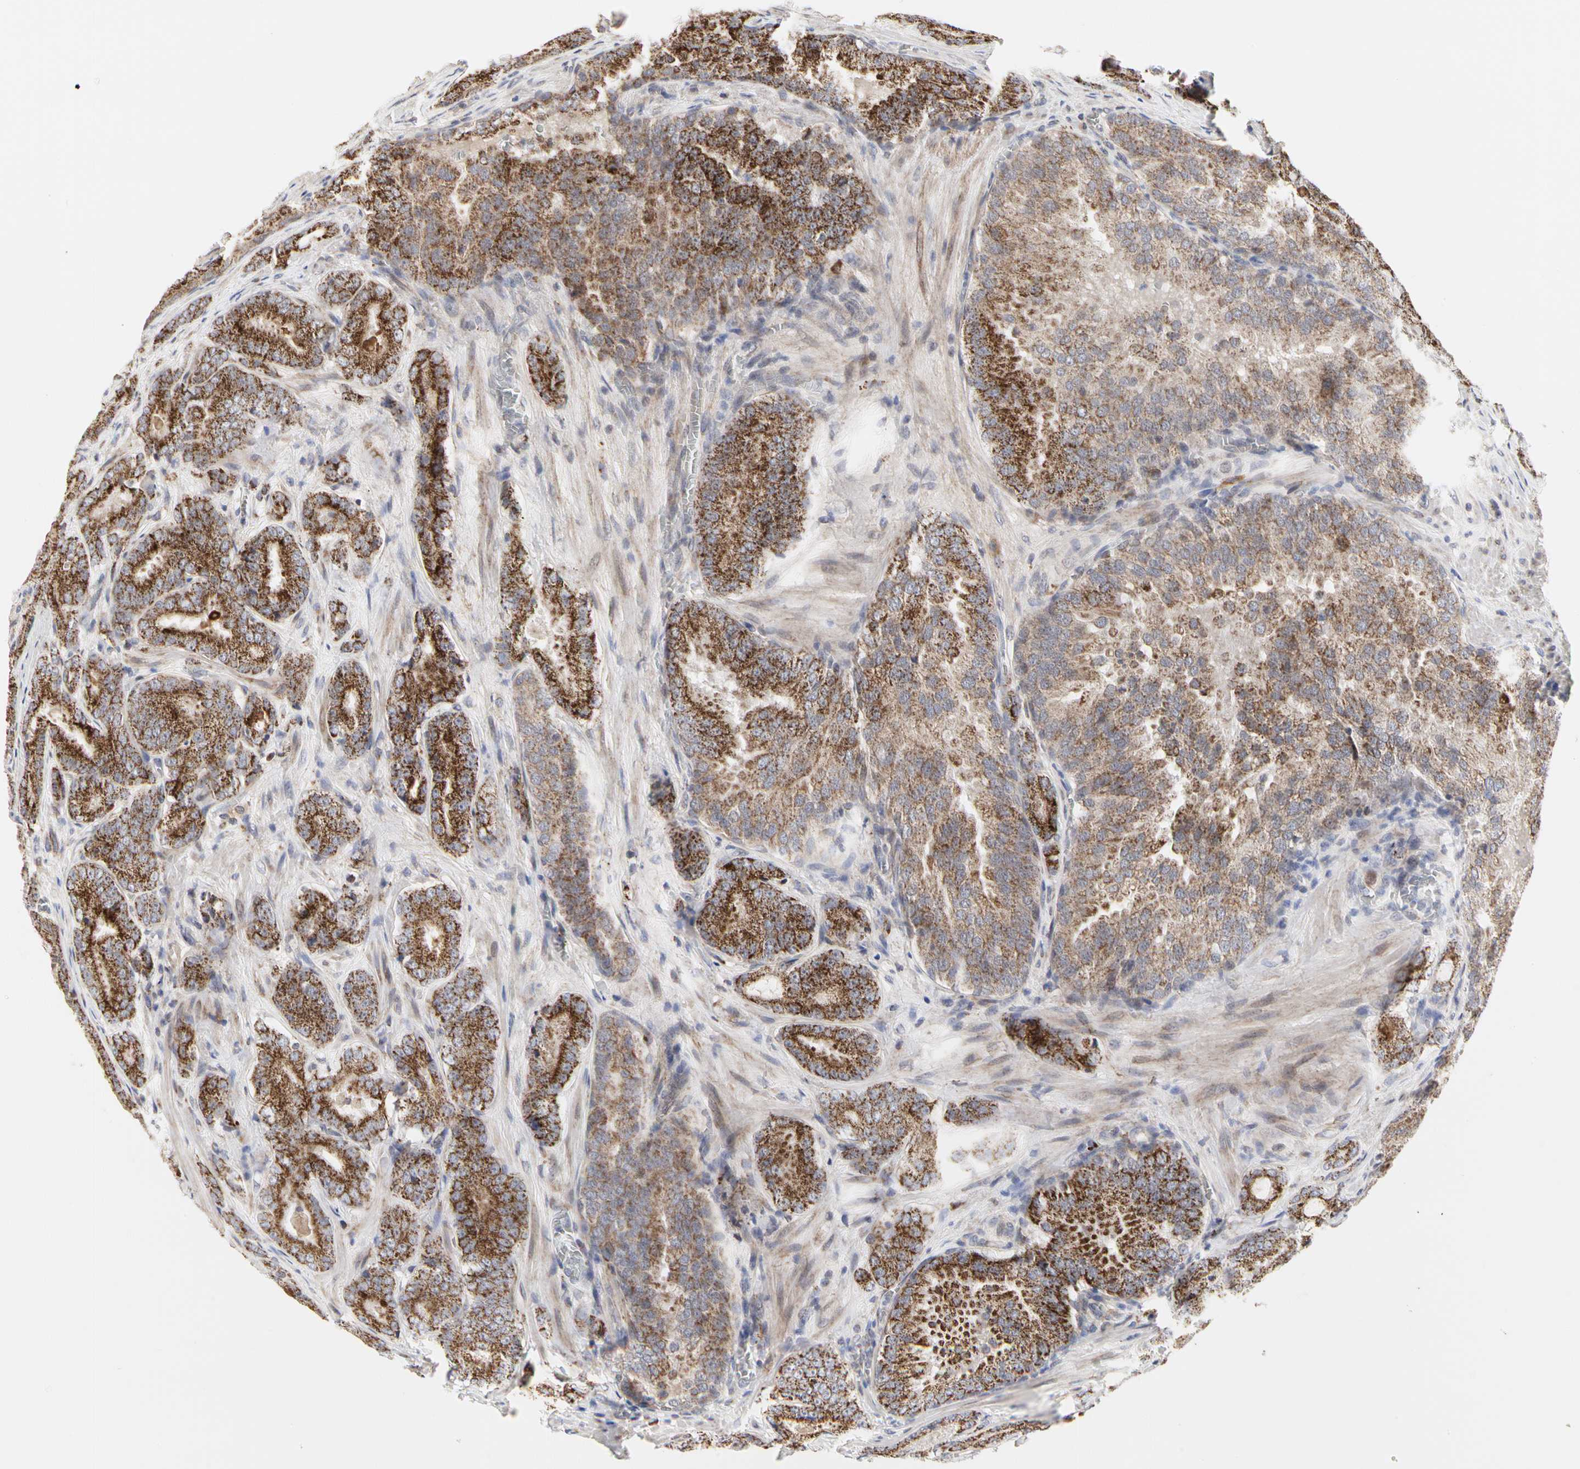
{"staining": {"intensity": "strong", "quantity": ">75%", "location": "cytoplasmic/membranous"}, "tissue": "prostate cancer", "cell_type": "Tumor cells", "image_type": "cancer", "snomed": [{"axis": "morphology", "description": "Adenocarcinoma, High grade"}, {"axis": "topography", "description": "Prostate"}], "caption": "This micrograph reveals immunohistochemistry staining of human prostate cancer, with high strong cytoplasmic/membranous expression in approximately >75% of tumor cells.", "gene": "TSKU", "patient": {"sex": "male", "age": 64}}